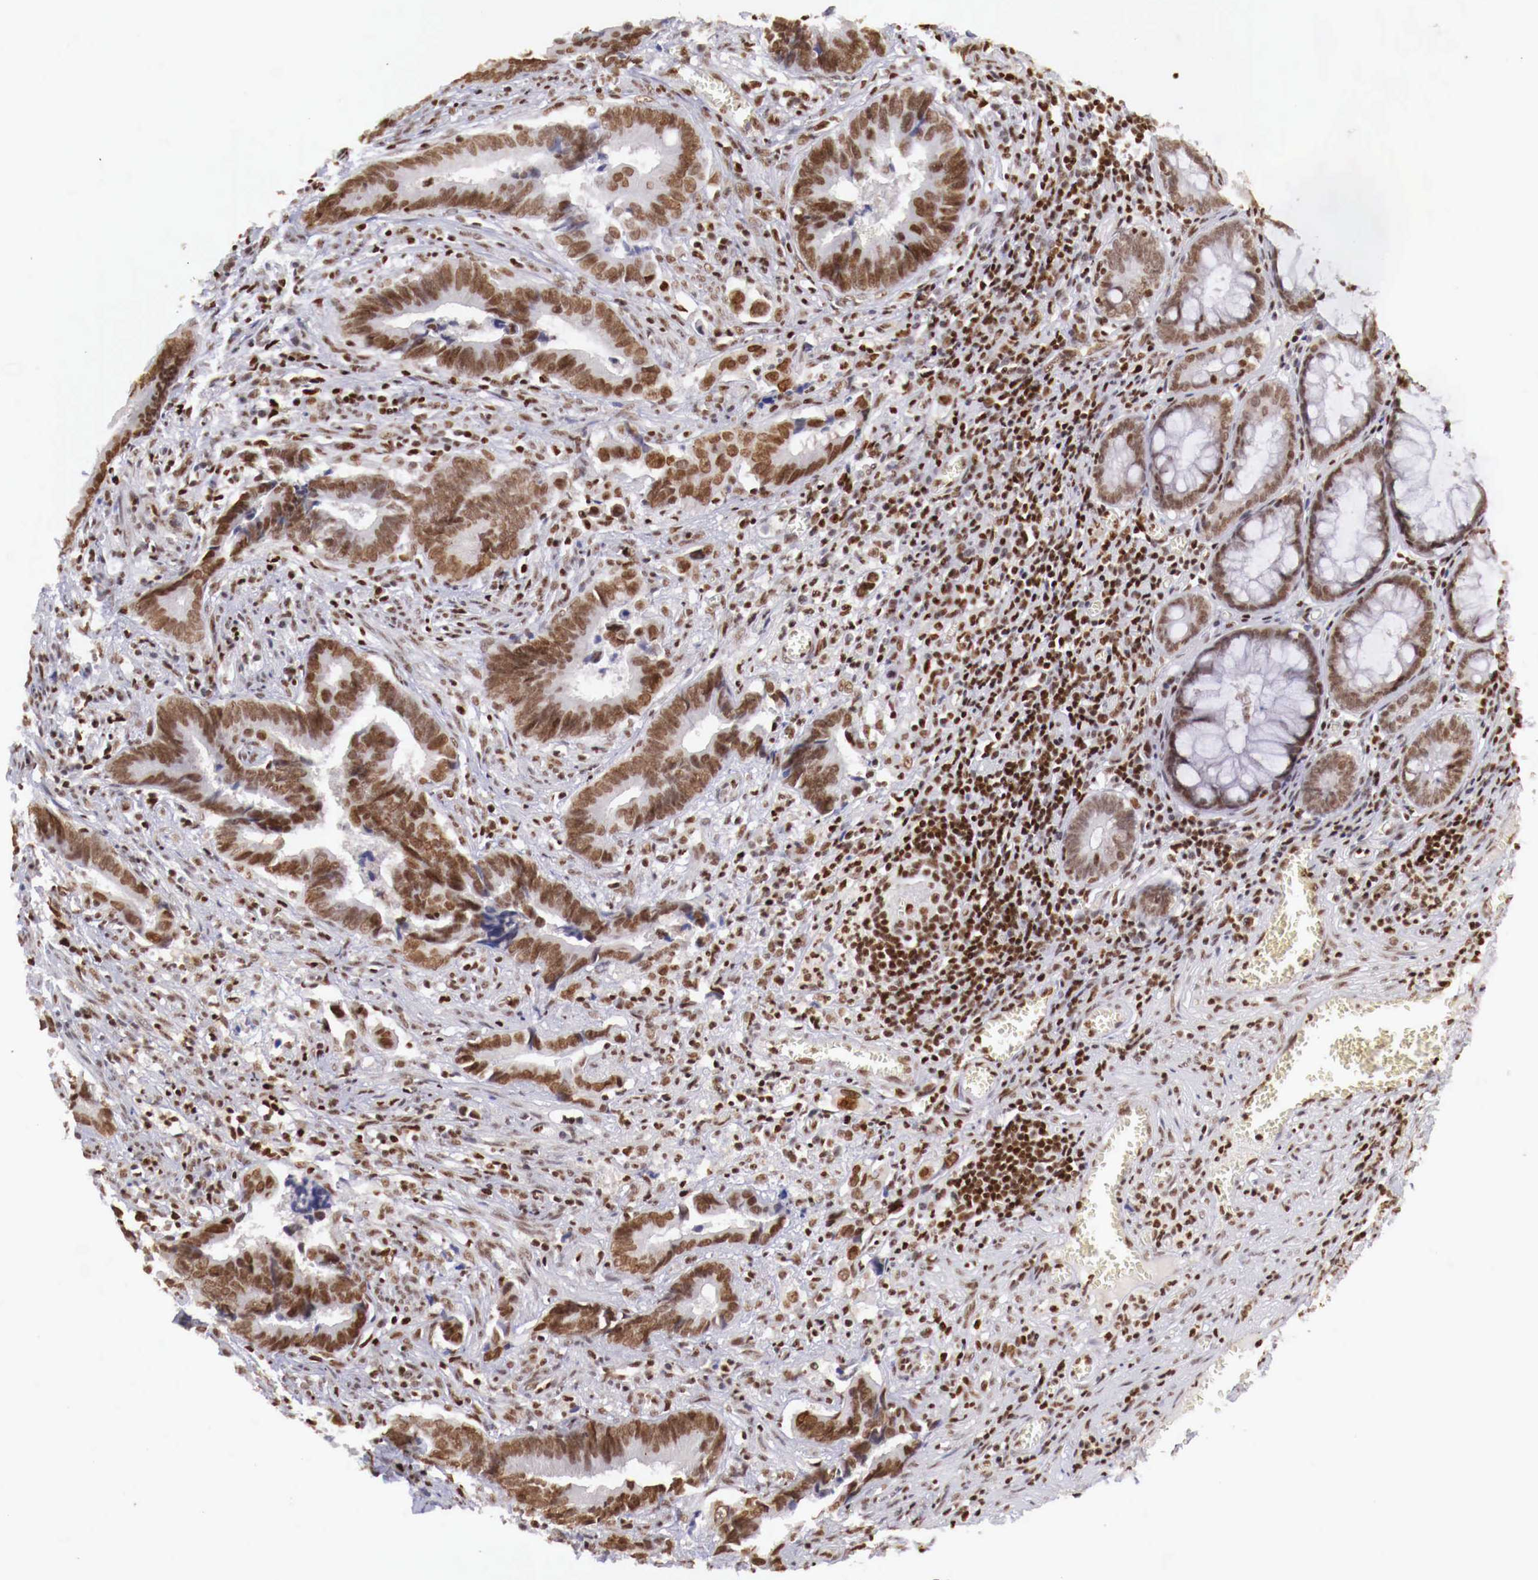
{"staining": {"intensity": "moderate", "quantity": ">75%", "location": "nuclear"}, "tissue": "colorectal cancer", "cell_type": "Tumor cells", "image_type": "cancer", "snomed": [{"axis": "morphology", "description": "Adenocarcinoma, NOS"}, {"axis": "topography", "description": "Rectum"}], "caption": "Protein staining of colorectal cancer tissue exhibits moderate nuclear staining in about >75% of tumor cells. (DAB IHC with brightfield microscopy, high magnification).", "gene": "MAX", "patient": {"sex": "female", "age": 98}}